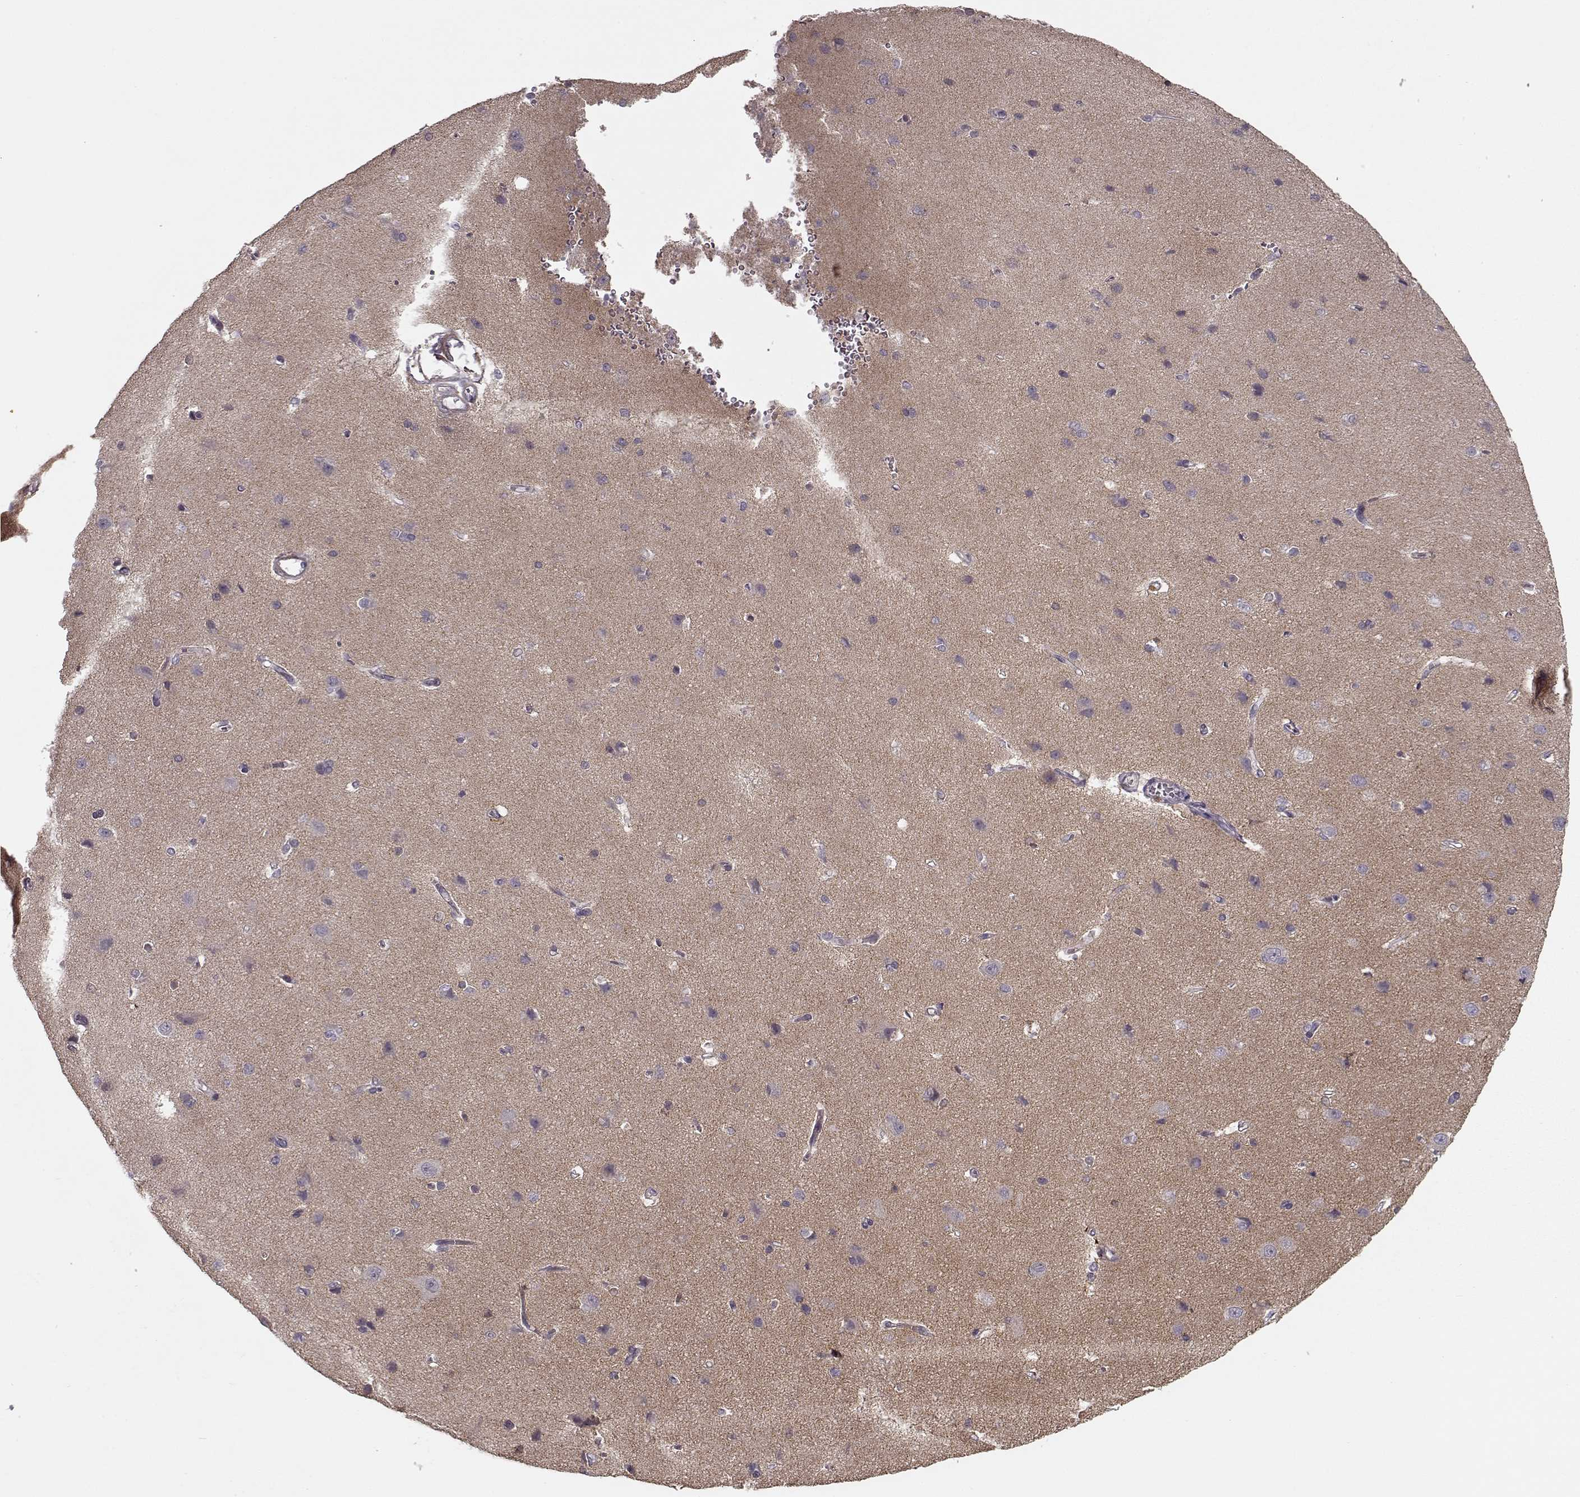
{"staining": {"intensity": "negative", "quantity": "none", "location": "none"}, "tissue": "cerebral cortex", "cell_type": "Endothelial cells", "image_type": "normal", "snomed": [{"axis": "morphology", "description": "Normal tissue, NOS"}, {"axis": "topography", "description": "Cerebral cortex"}], "caption": "Protein analysis of unremarkable cerebral cortex displays no significant staining in endothelial cells. (DAB (3,3'-diaminobenzidine) immunohistochemistry (IHC) visualized using brightfield microscopy, high magnification).", "gene": "SLAIN2", "patient": {"sex": "male", "age": 37}}